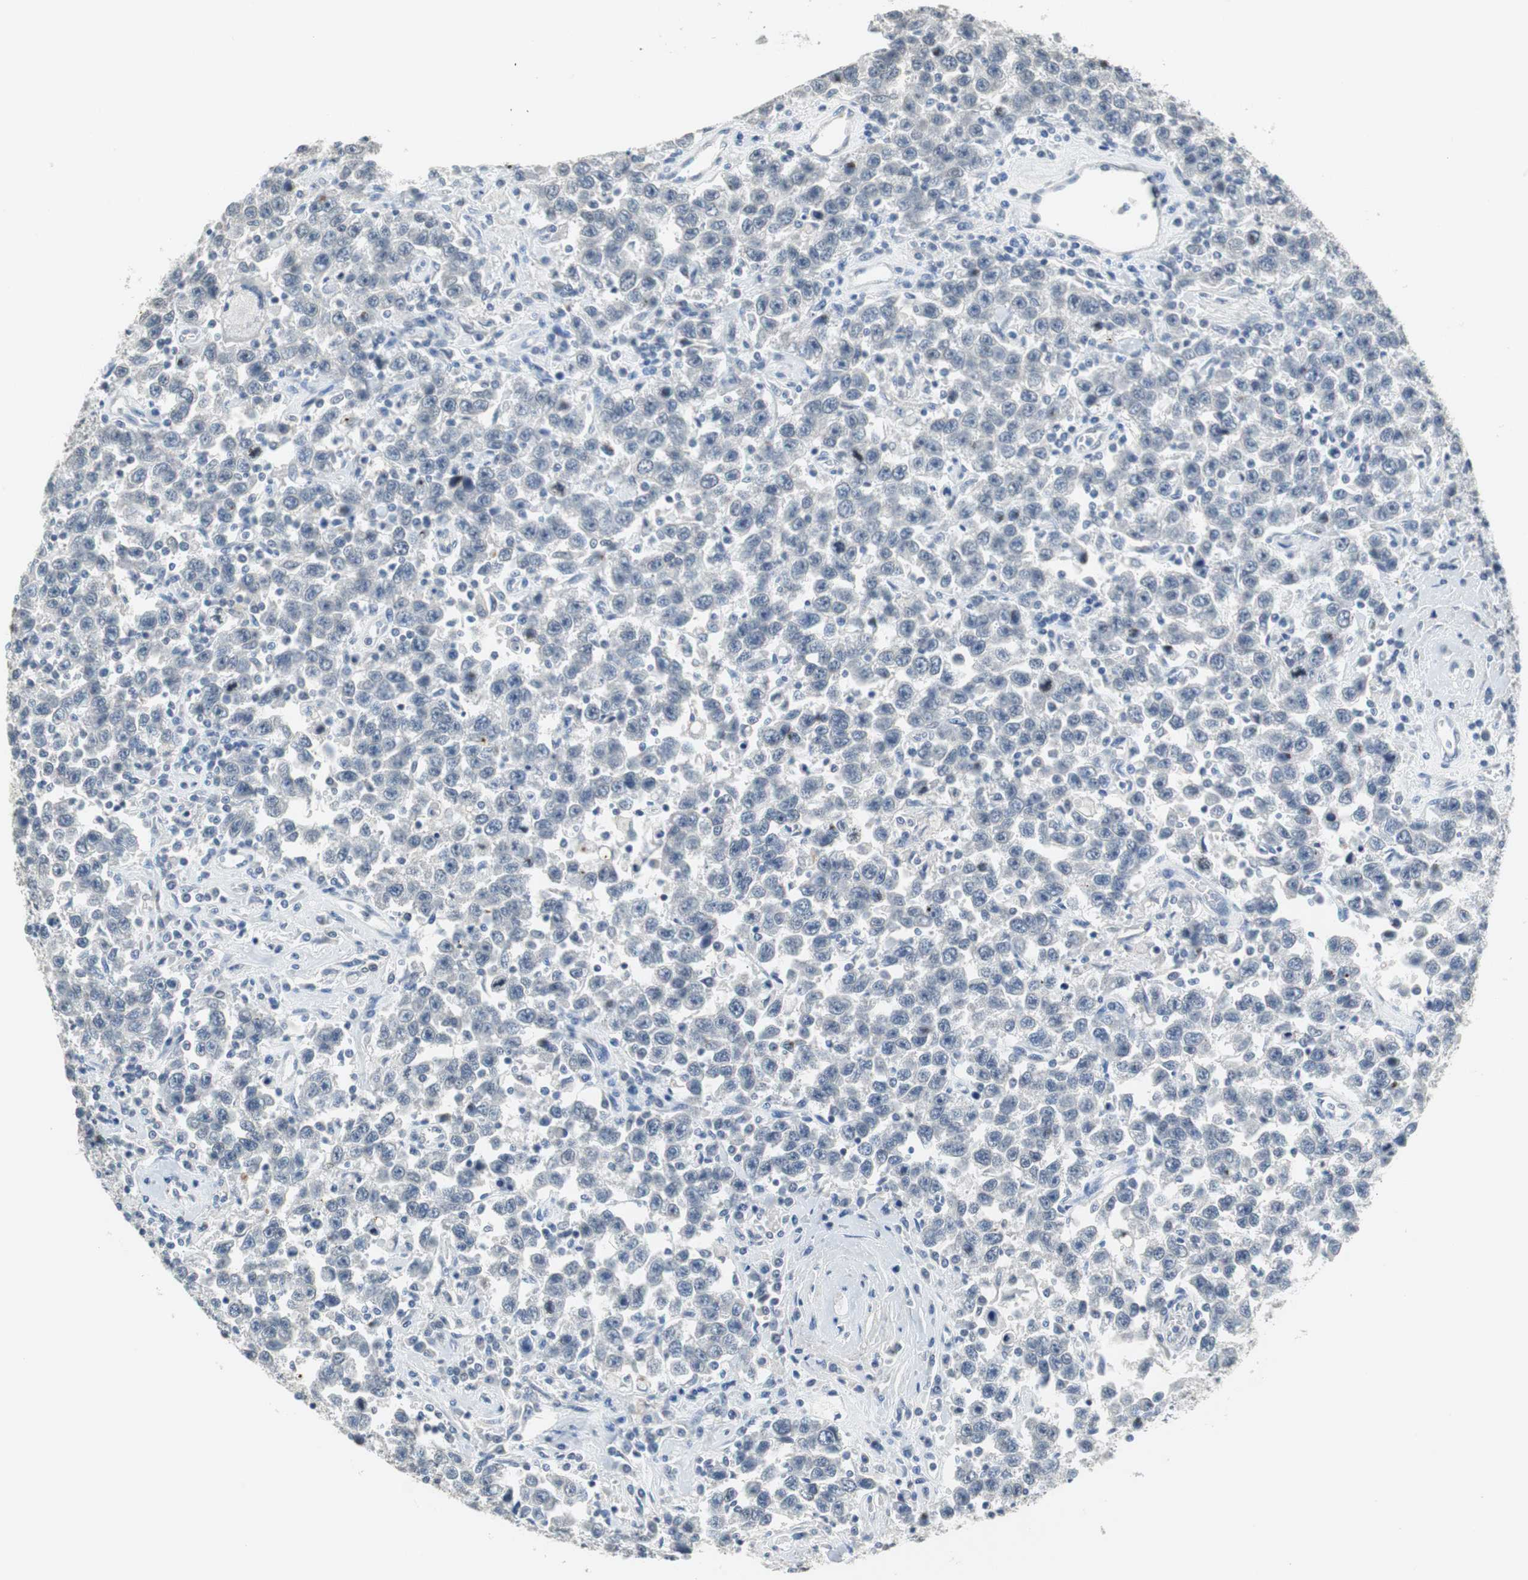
{"staining": {"intensity": "negative", "quantity": "none", "location": "none"}, "tissue": "testis cancer", "cell_type": "Tumor cells", "image_type": "cancer", "snomed": [{"axis": "morphology", "description": "Seminoma, NOS"}, {"axis": "topography", "description": "Testis"}], "caption": "Histopathology image shows no protein staining in tumor cells of testis seminoma tissue. (Stains: DAB IHC with hematoxylin counter stain, Microscopy: brightfield microscopy at high magnification).", "gene": "MUC7", "patient": {"sex": "male", "age": 41}}